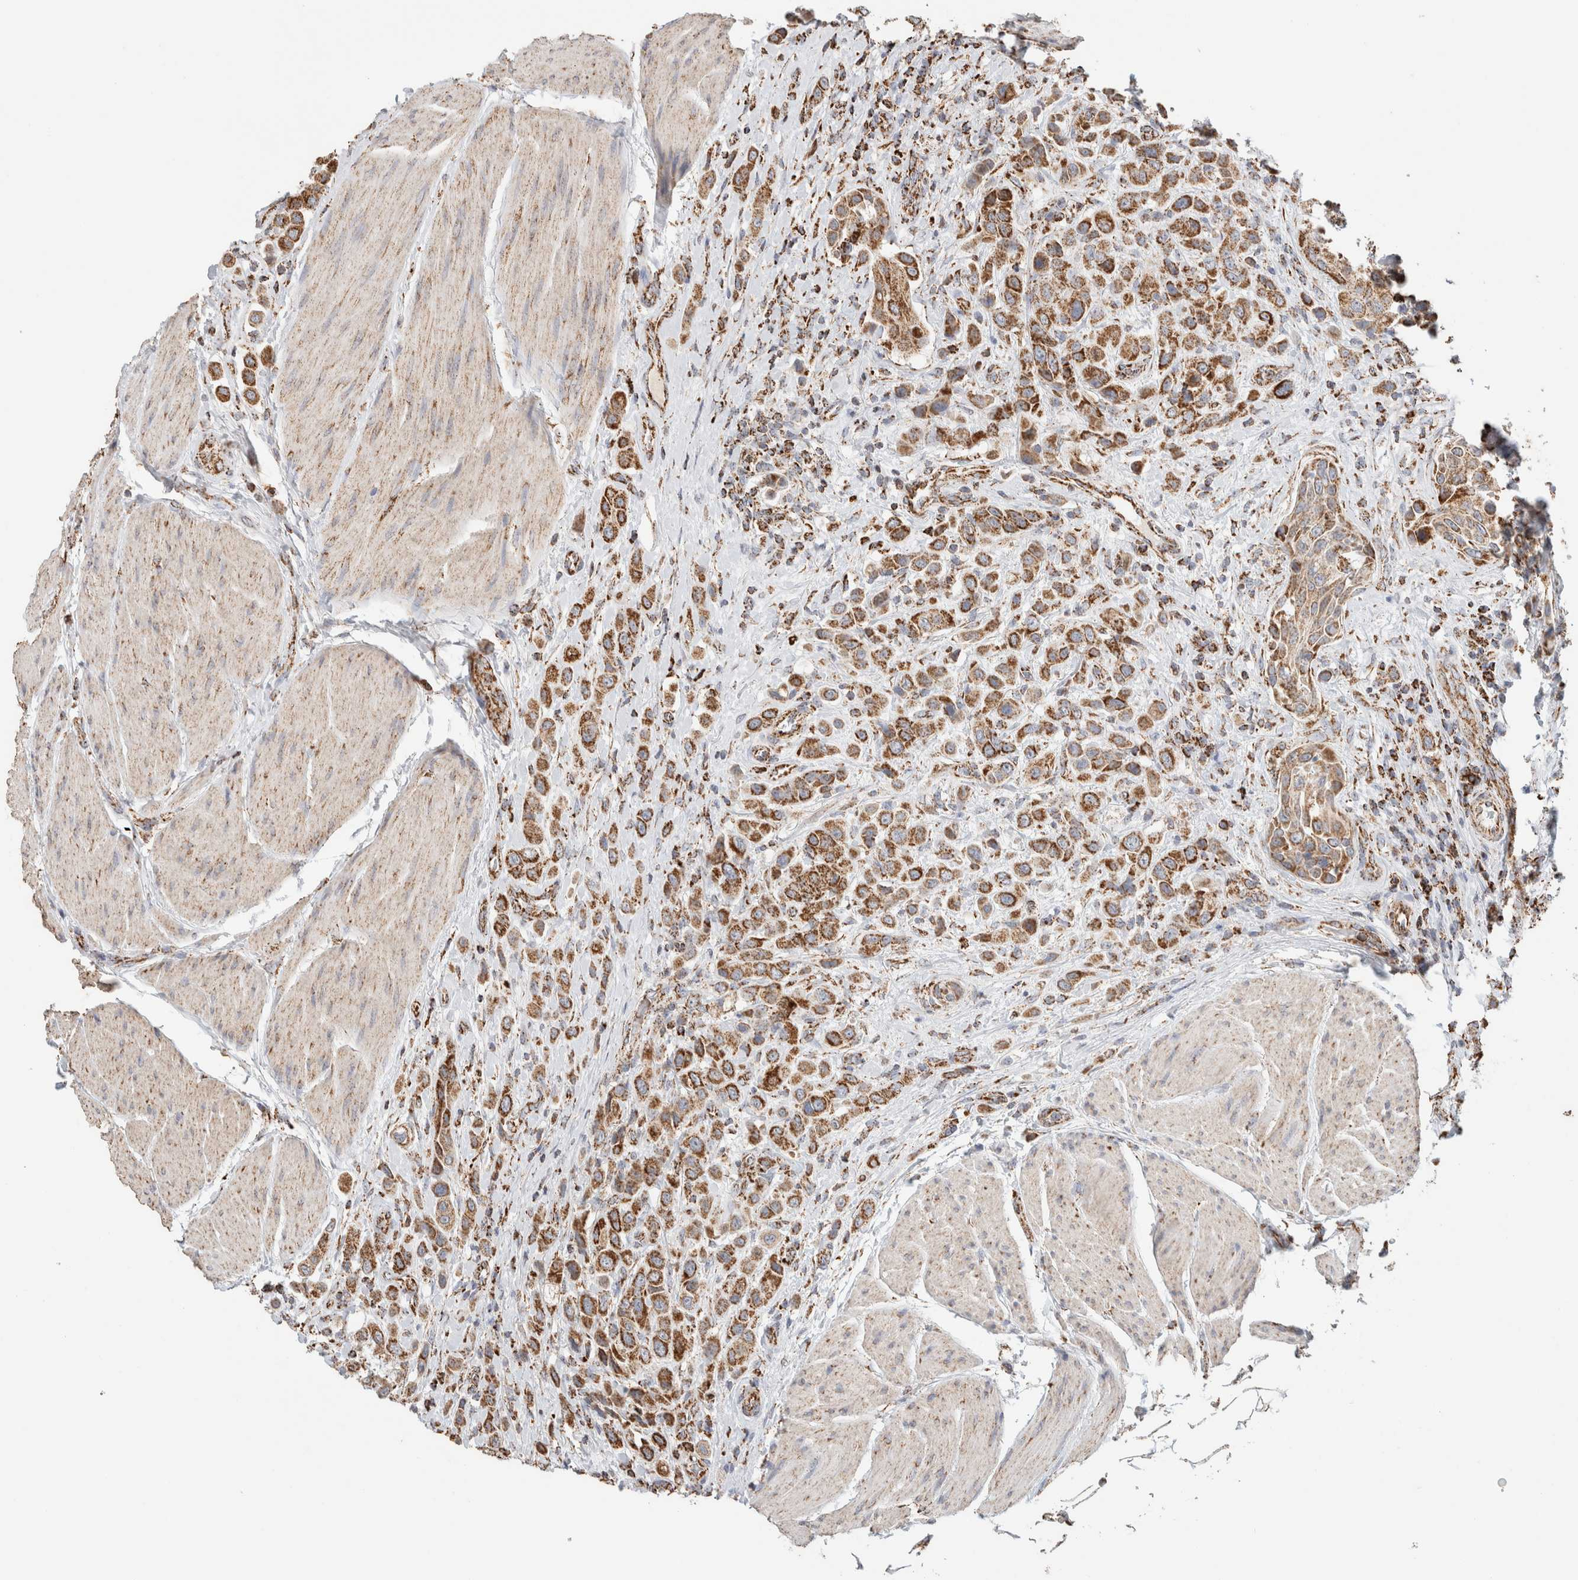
{"staining": {"intensity": "moderate", "quantity": ">75%", "location": "cytoplasmic/membranous"}, "tissue": "urothelial cancer", "cell_type": "Tumor cells", "image_type": "cancer", "snomed": [{"axis": "morphology", "description": "Urothelial carcinoma, High grade"}, {"axis": "topography", "description": "Urinary bladder"}], "caption": "The photomicrograph exhibits immunohistochemical staining of urothelial cancer. There is moderate cytoplasmic/membranous staining is present in about >75% of tumor cells.", "gene": "C1QBP", "patient": {"sex": "male", "age": 50}}